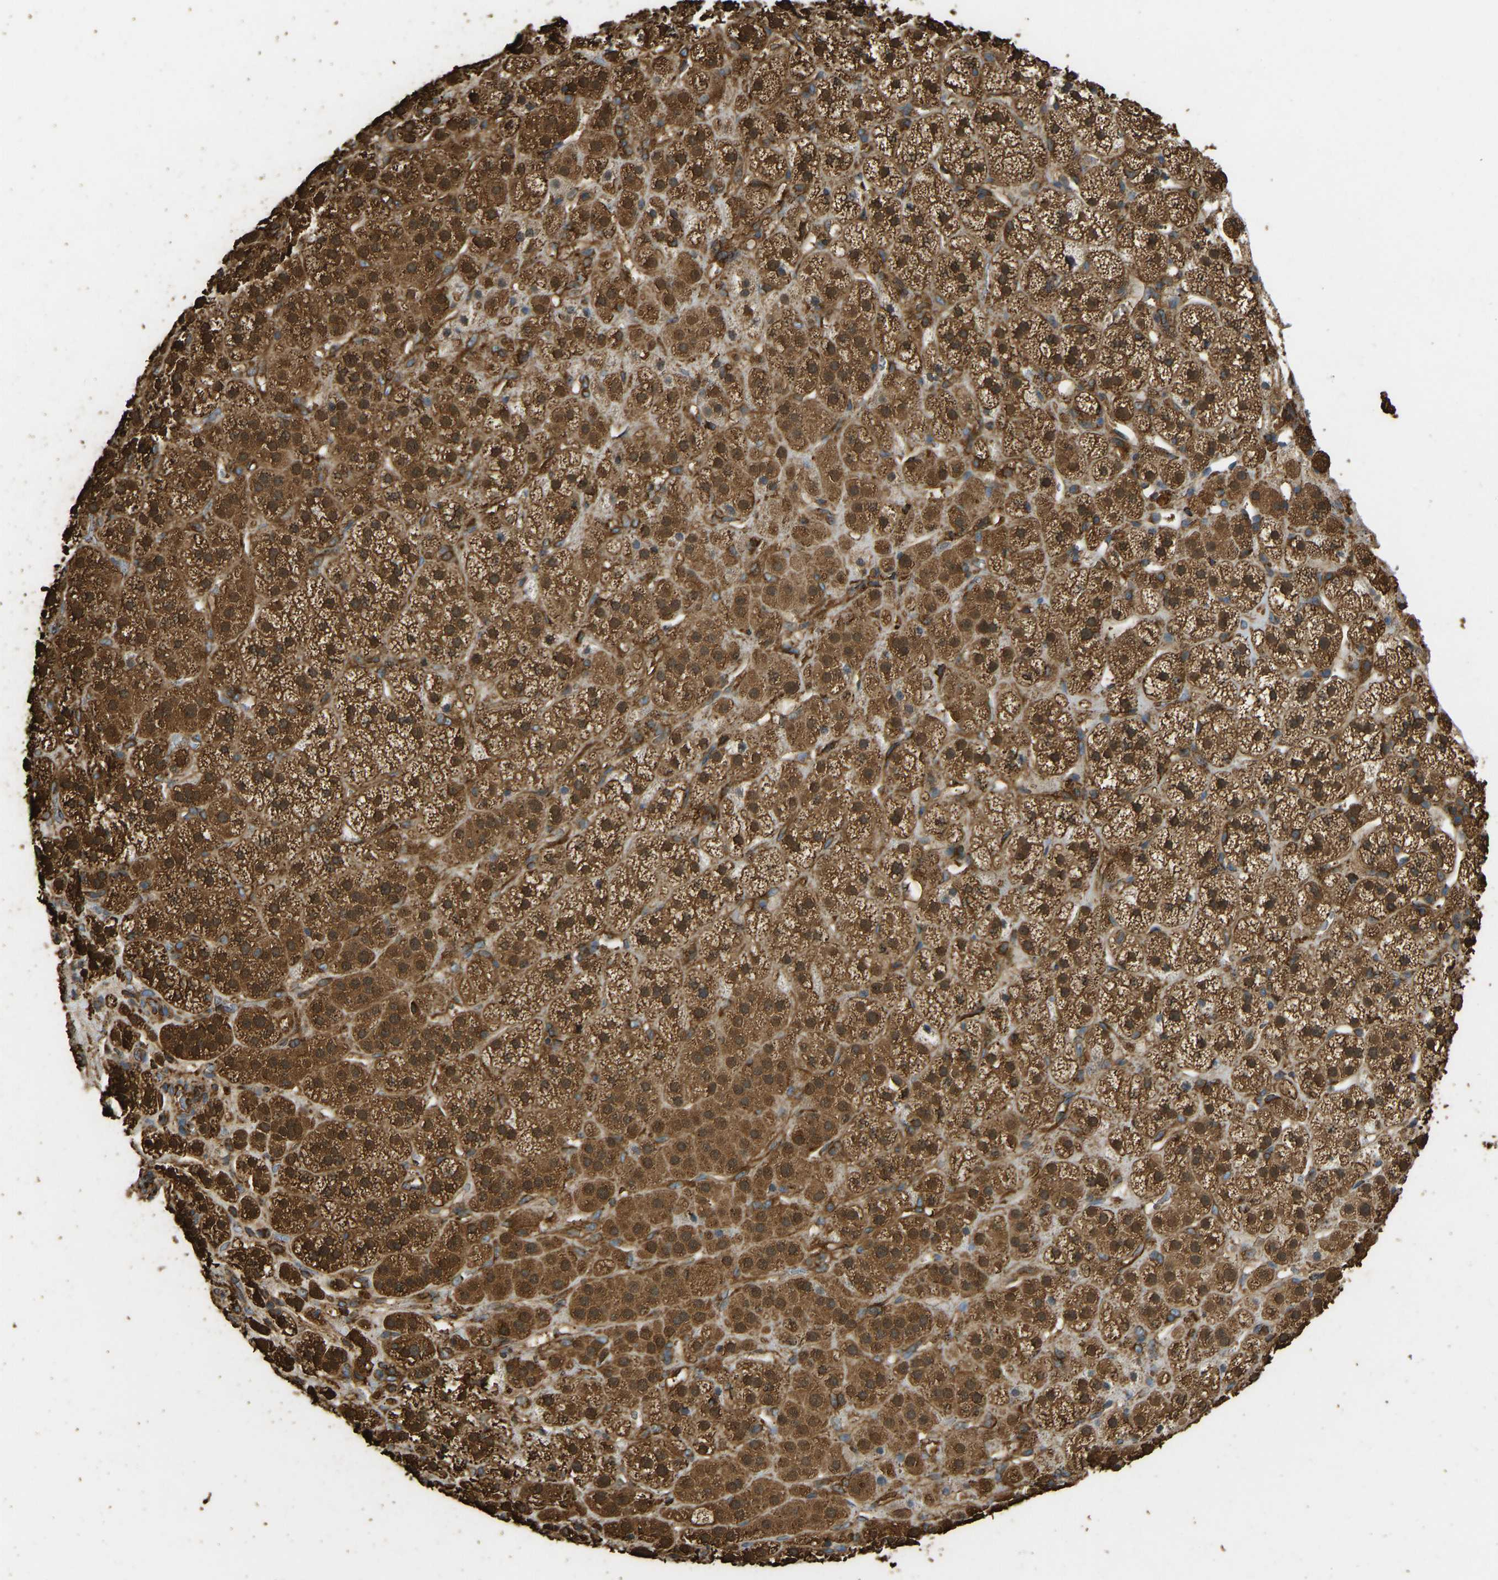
{"staining": {"intensity": "moderate", "quantity": ">75%", "location": "cytoplasmic/membranous,nuclear"}, "tissue": "adrenal gland", "cell_type": "Glandular cells", "image_type": "normal", "snomed": [{"axis": "morphology", "description": "Normal tissue, NOS"}, {"axis": "topography", "description": "Adrenal gland"}], "caption": "This is an image of immunohistochemistry staining of unremarkable adrenal gland, which shows moderate staining in the cytoplasmic/membranous,nuclear of glandular cells.", "gene": "BEX3", "patient": {"sex": "male", "age": 56}}